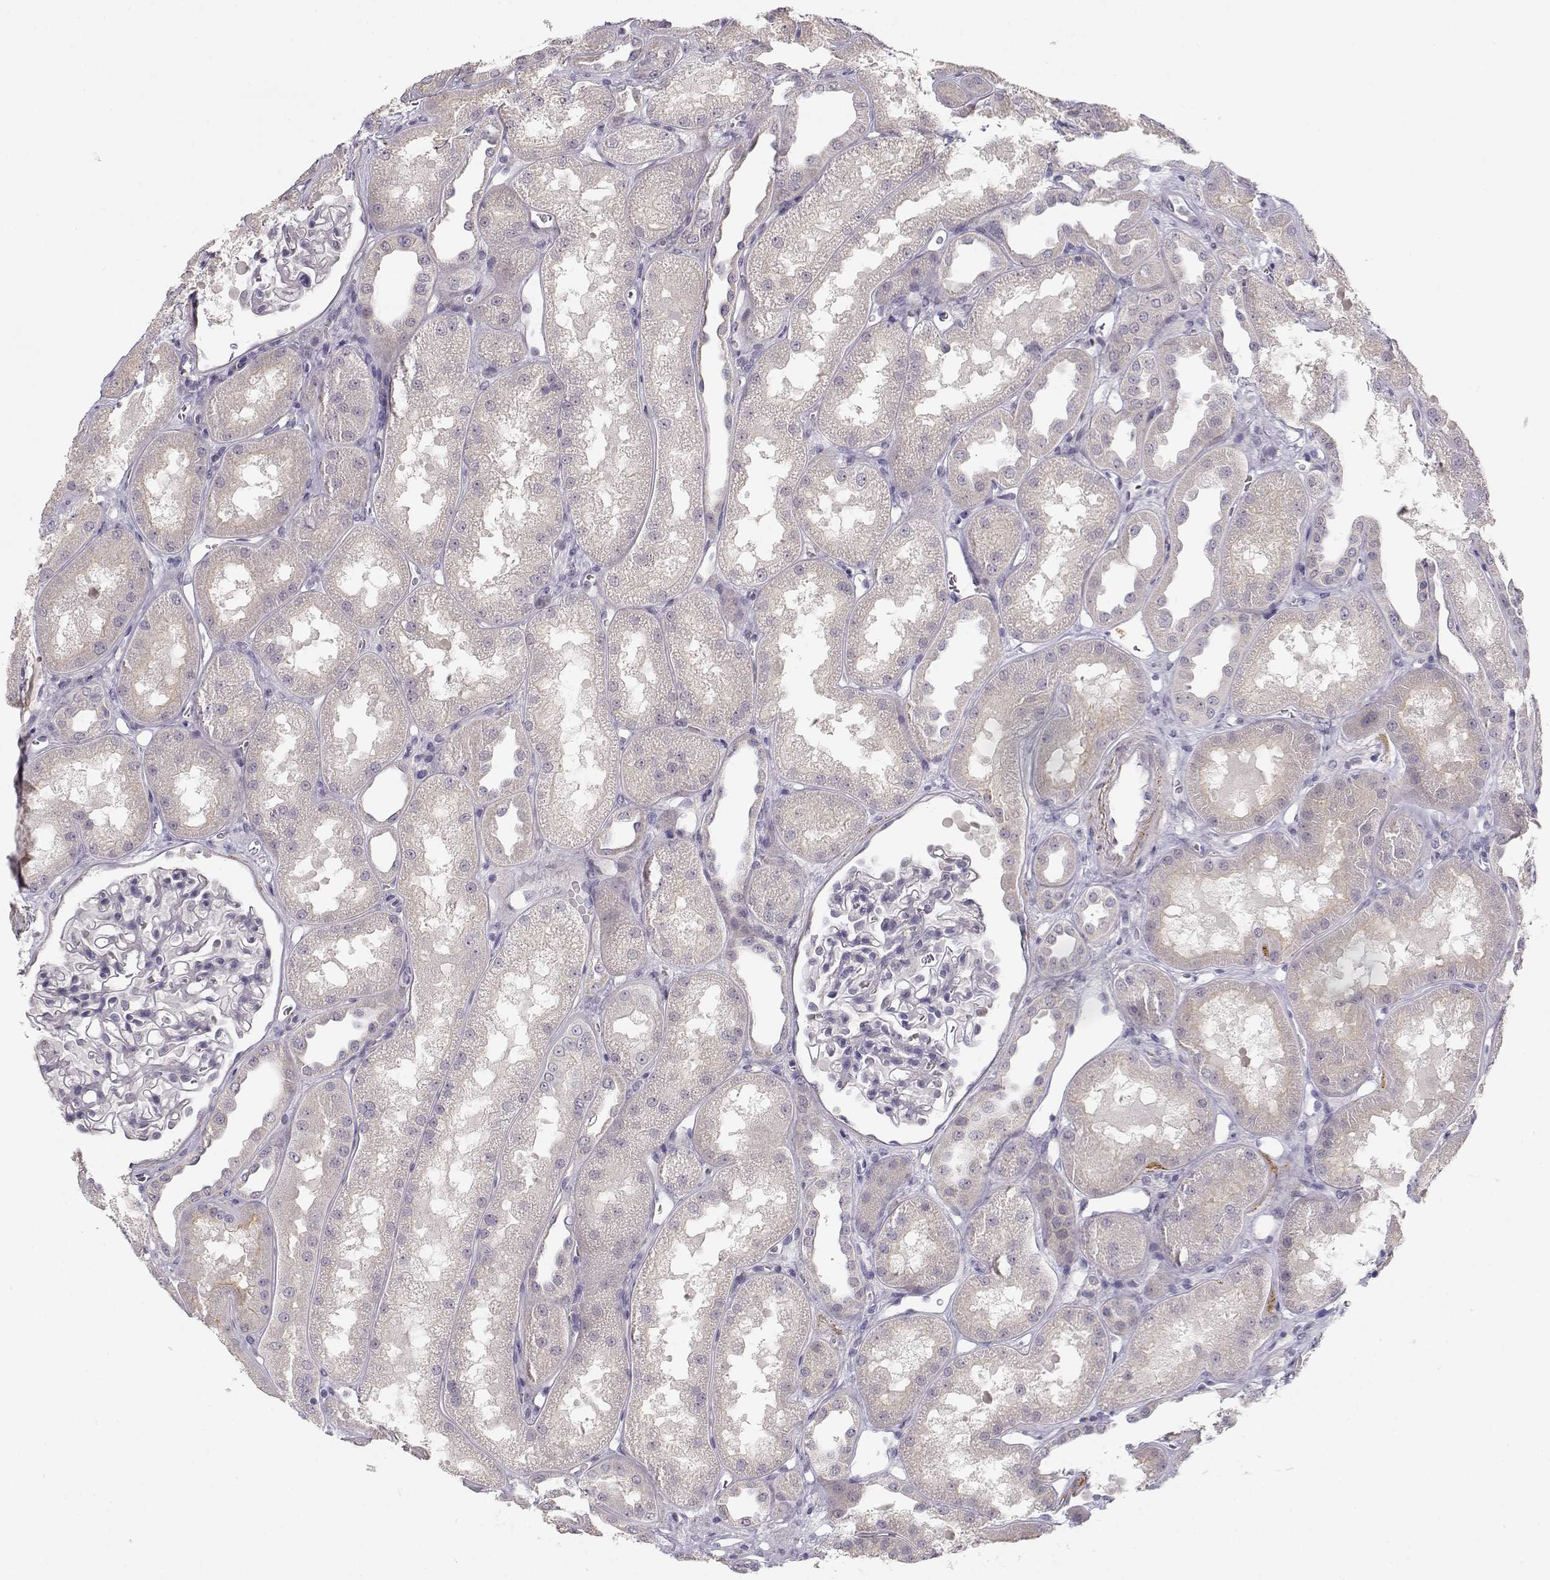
{"staining": {"intensity": "negative", "quantity": "none", "location": "none"}, "tissue": "kidney", "cell_type": "Cells in glomeruli", "image_type": "normal", "snomed": [{"axis": "morphology", "description": "Normal tissue, NOS"}, {"axis": "topography", "description": "Kidney"}], "caption": "This is an immunohistochemistry (IHC) micrograph of unremarkable kidney. There is no positivity in cells in glomeruli.", "gene": "TTC26", "patient": {"sex": "male", "age": 61}}